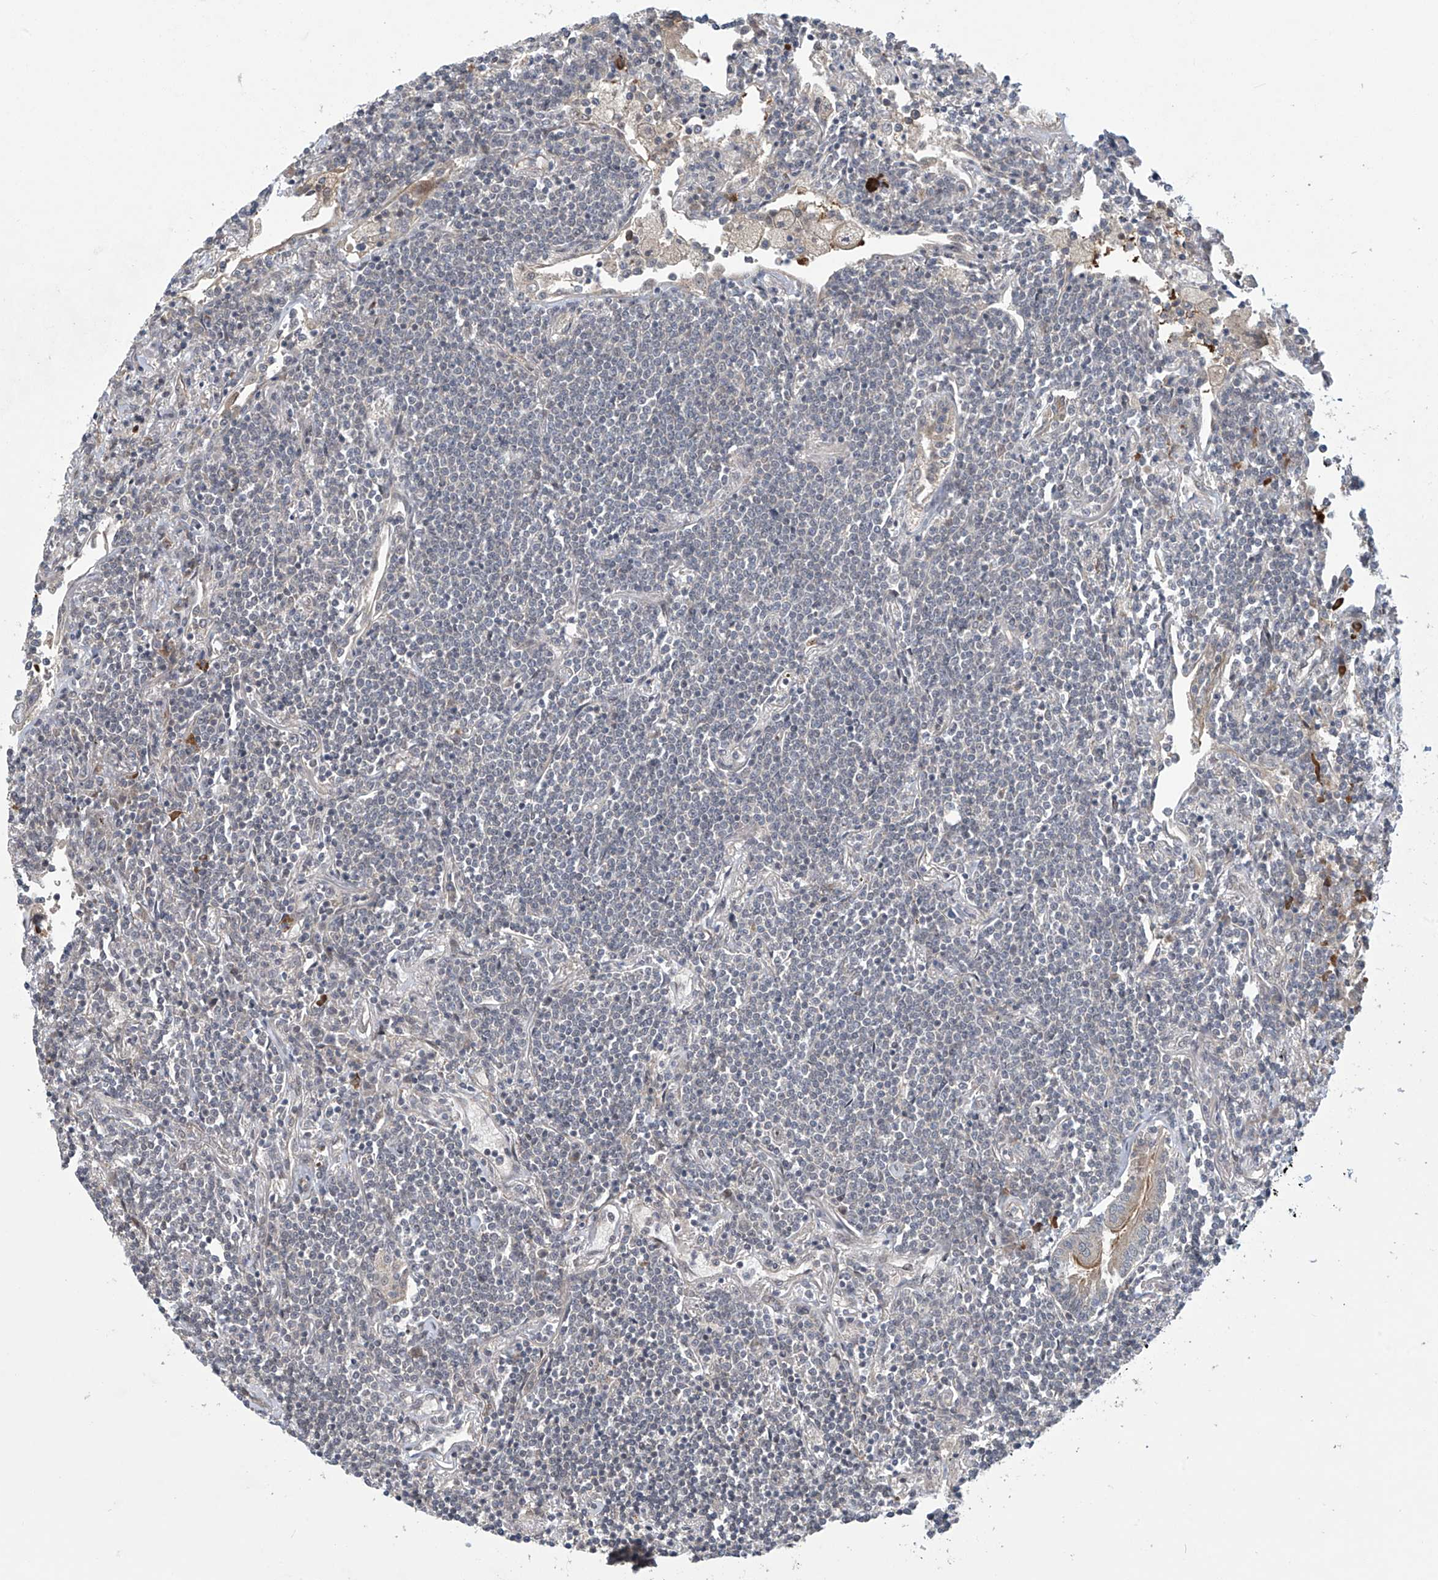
{"staining": {"intensity": "negative", "quantity": "none", "location": "none"}, "tissue": "lymphoma", "cell_type": "Tumor cells", "image_type": "cancer", "snomed": [{"axis": "morphology", "description": "Malignant lymphoma, non-Hodgkin's type, Low grade"}, {"axis": "topography", "description": "Lung"}], "caption": "High power microscopy photomicrograph of an IHC micrograph of lymphoma, revealing no significant positivity in tumor cells.", "gene": "ABHD13", "patient": {"sex": "female", "age": 71}}